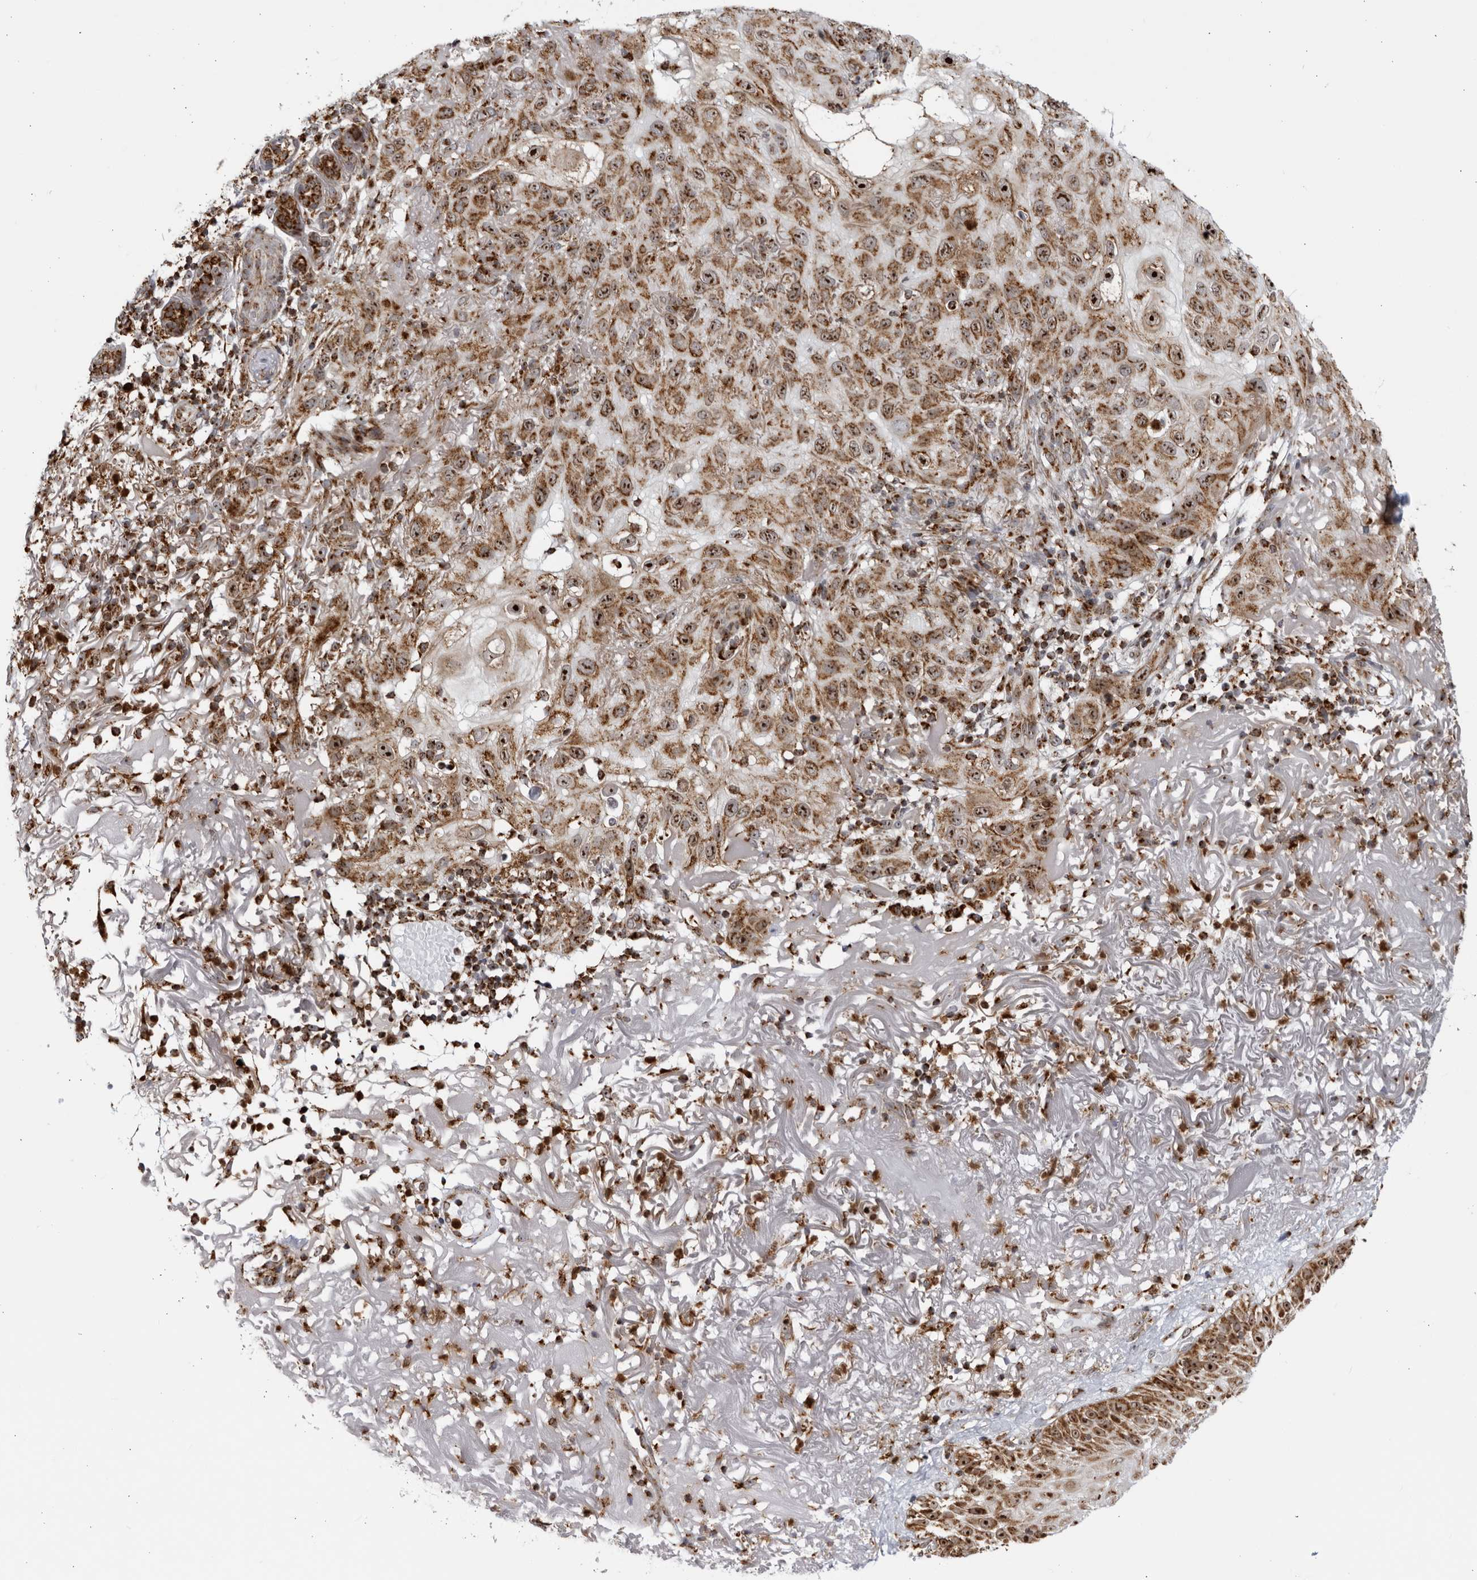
{"staining": {"intensity": "moderate", "quantity": ">75%", "location": "cytoplasmic/membranous,nuclear"}, "tissue": "skin cancer", "cell_type": "Tumor cells", "image_type": "cancer", "snomed": [{"axis": "morphology", "description": "Normal tissue, NOS"}, {"axis": "morphology", "description": "Squamous cell carcinoma, NOS"}, {"axis": "topography", "description": "Skin"}], "caption": "Moderate cytoplasmic/membranous and nuclear expression for a protein is present in approximately >75% of tumor cells of squamous cell carcinoma (skin) using immunohistochemistry (IHC).", "gene": "RBM34", "patient": {"sex": "female", "age": 96}}